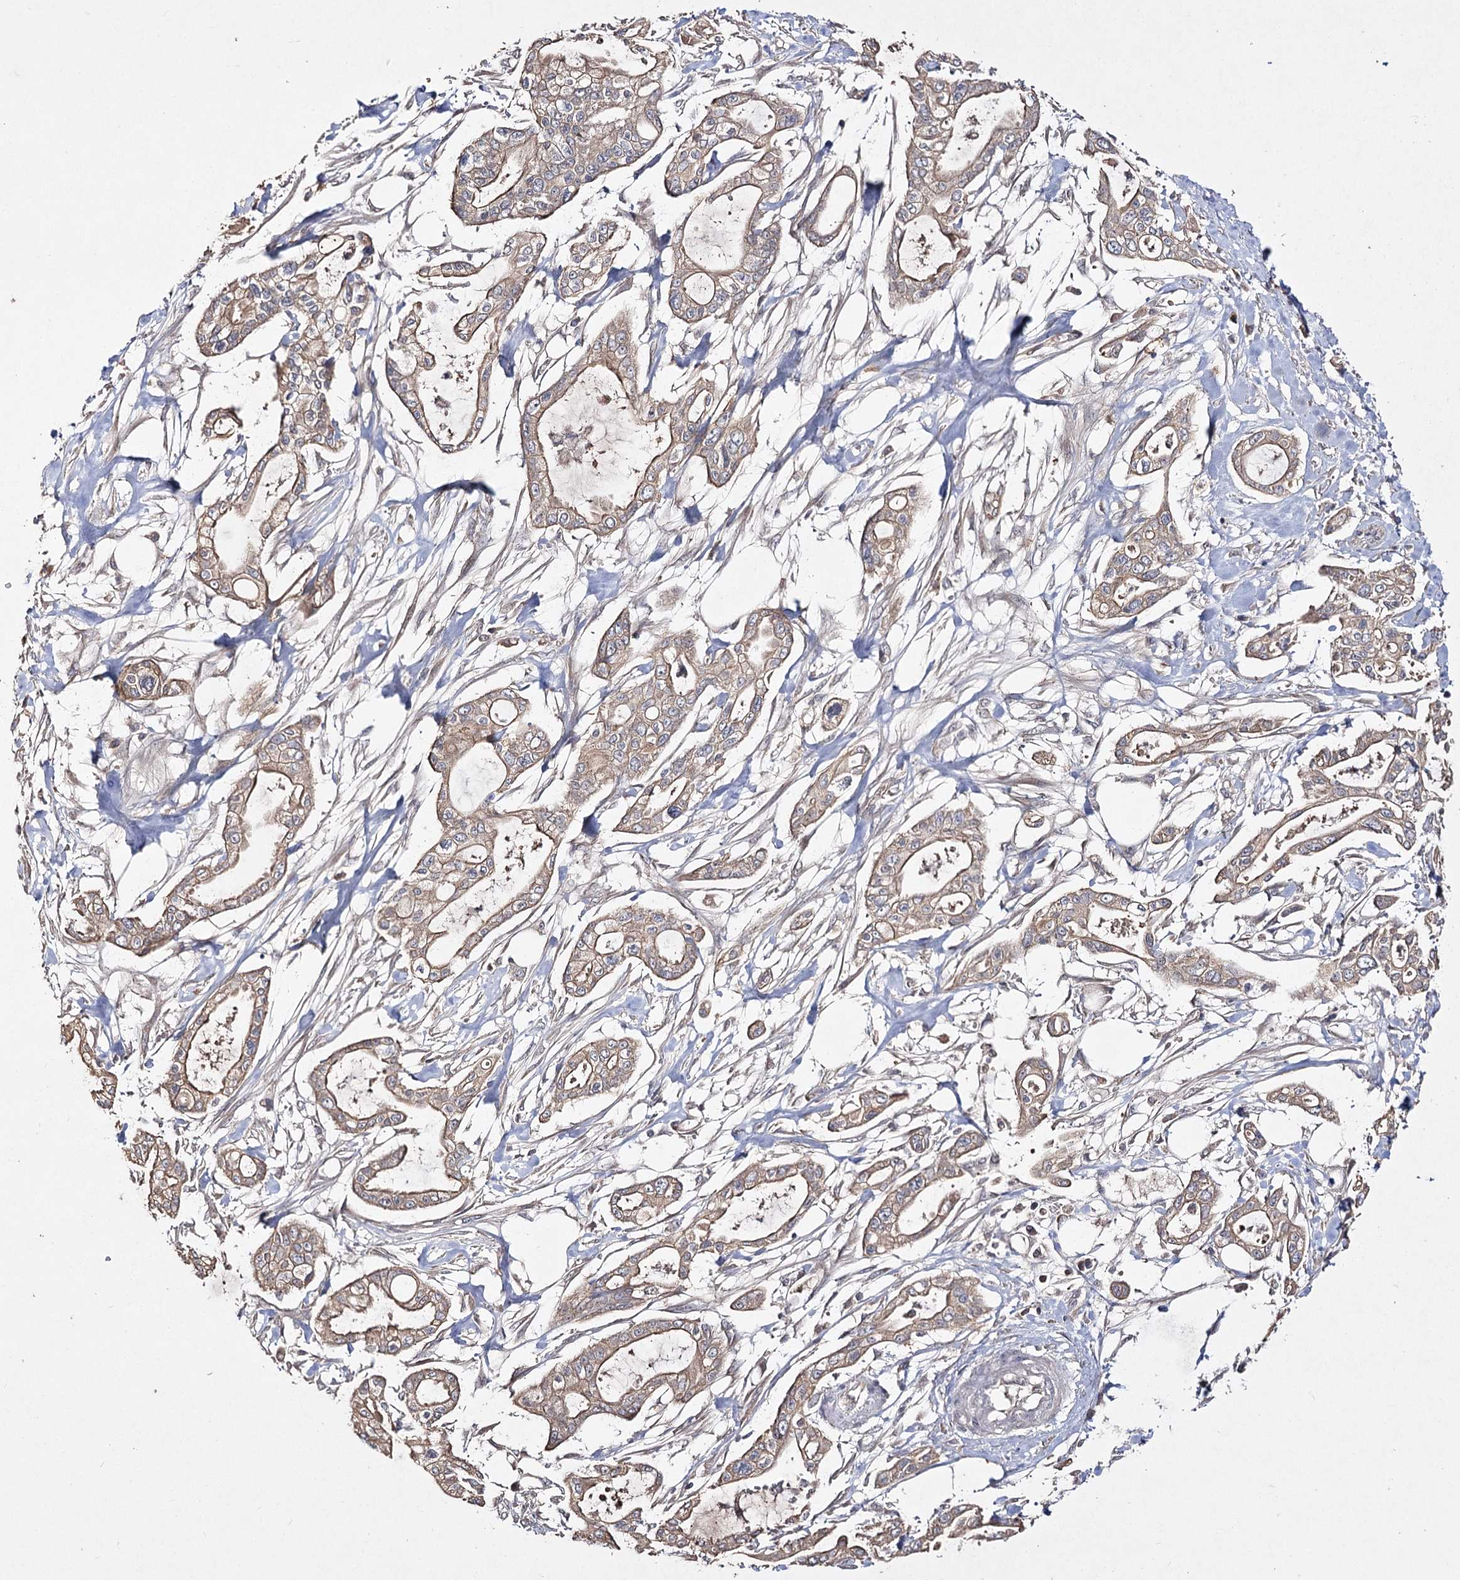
{"staining": {"intensity": "moderate", "quantity": ">75%", "location": "cytoplasmic/membranous"}, "tissue": "pancreatic cancer", "cell_type": "Tumor cells", "image_type": "cancer", "snomed": [{"axis": "morphology", "description": "Adenocarcinoma, NOS"}, {"axis": "topography", "description": "Pancreas"}], "caption": "Moderate cytoplasmic/membranous staining for a protein is present in about >75% of tumor cells of pancreatic adenocarcinoma using immunohistochemistry (IHC).", "gene": "FANCL", "patient": {"sex": "male", "age": 68}}